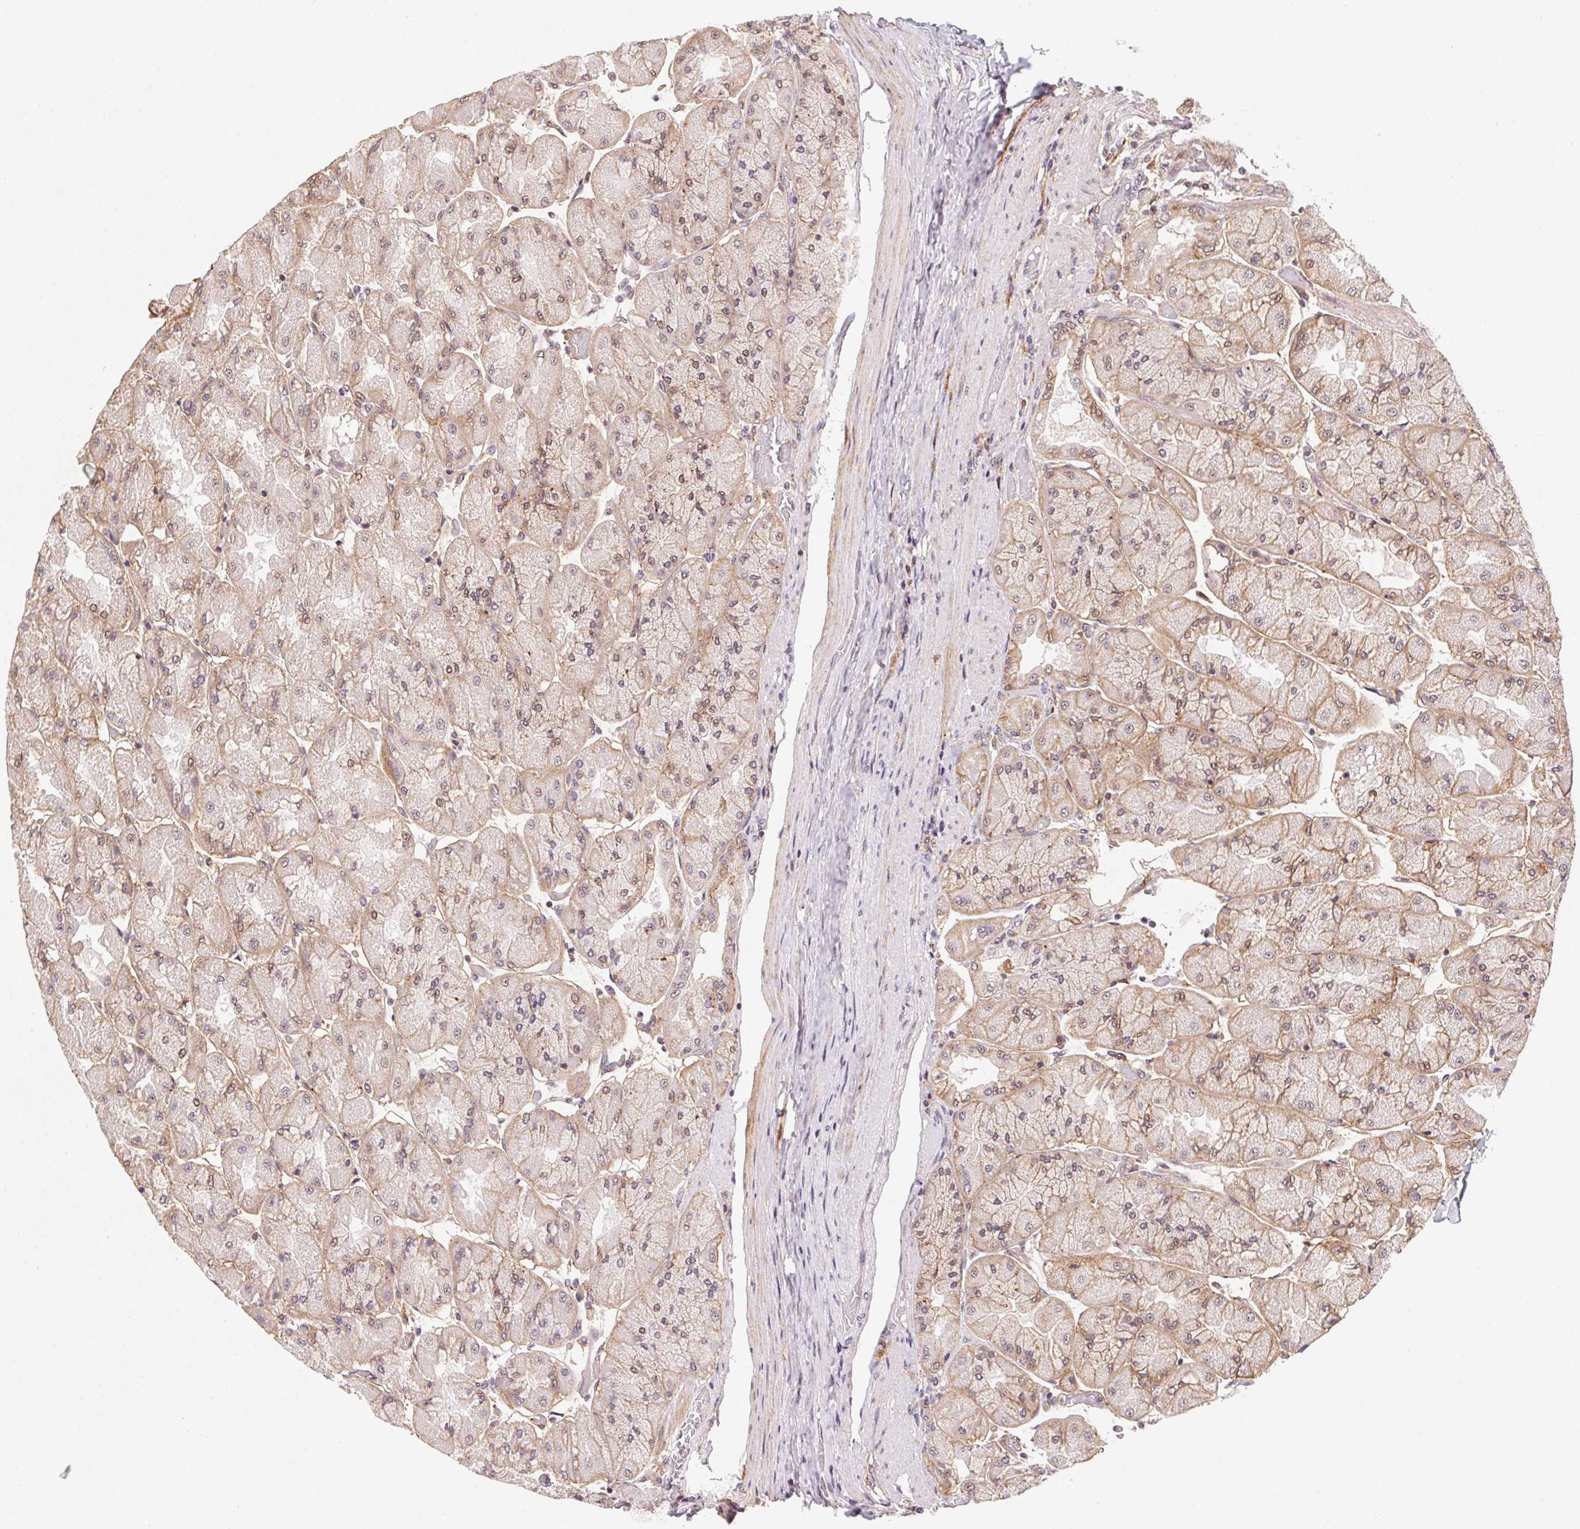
{"staining": {"intensity": "weak", "quantity": "25%-75%", "location": "cytoplasmic/membranous,nuclear"}, "tissue": "stomach", "cell_type": "Glandular cells", "image_type": "normal", "snomed": [{"axis": "morphology", "description": "Normal tissue, NOS"}, {"axis": "topography", "description": "Stomach"}], "caption": "IHC photomicrograph of normal stomach: stomach stained using immunohistochemistry (IHC) reveals low levels of weak protein expression localized specifically in the cytoplasmic/membranous,nuclear of glandular cells, appearing as a cytoplasmic/membranous,nuclear brown color.", "gene": "SLC52A2", "patient": {"sex": "female", "age": 61}}